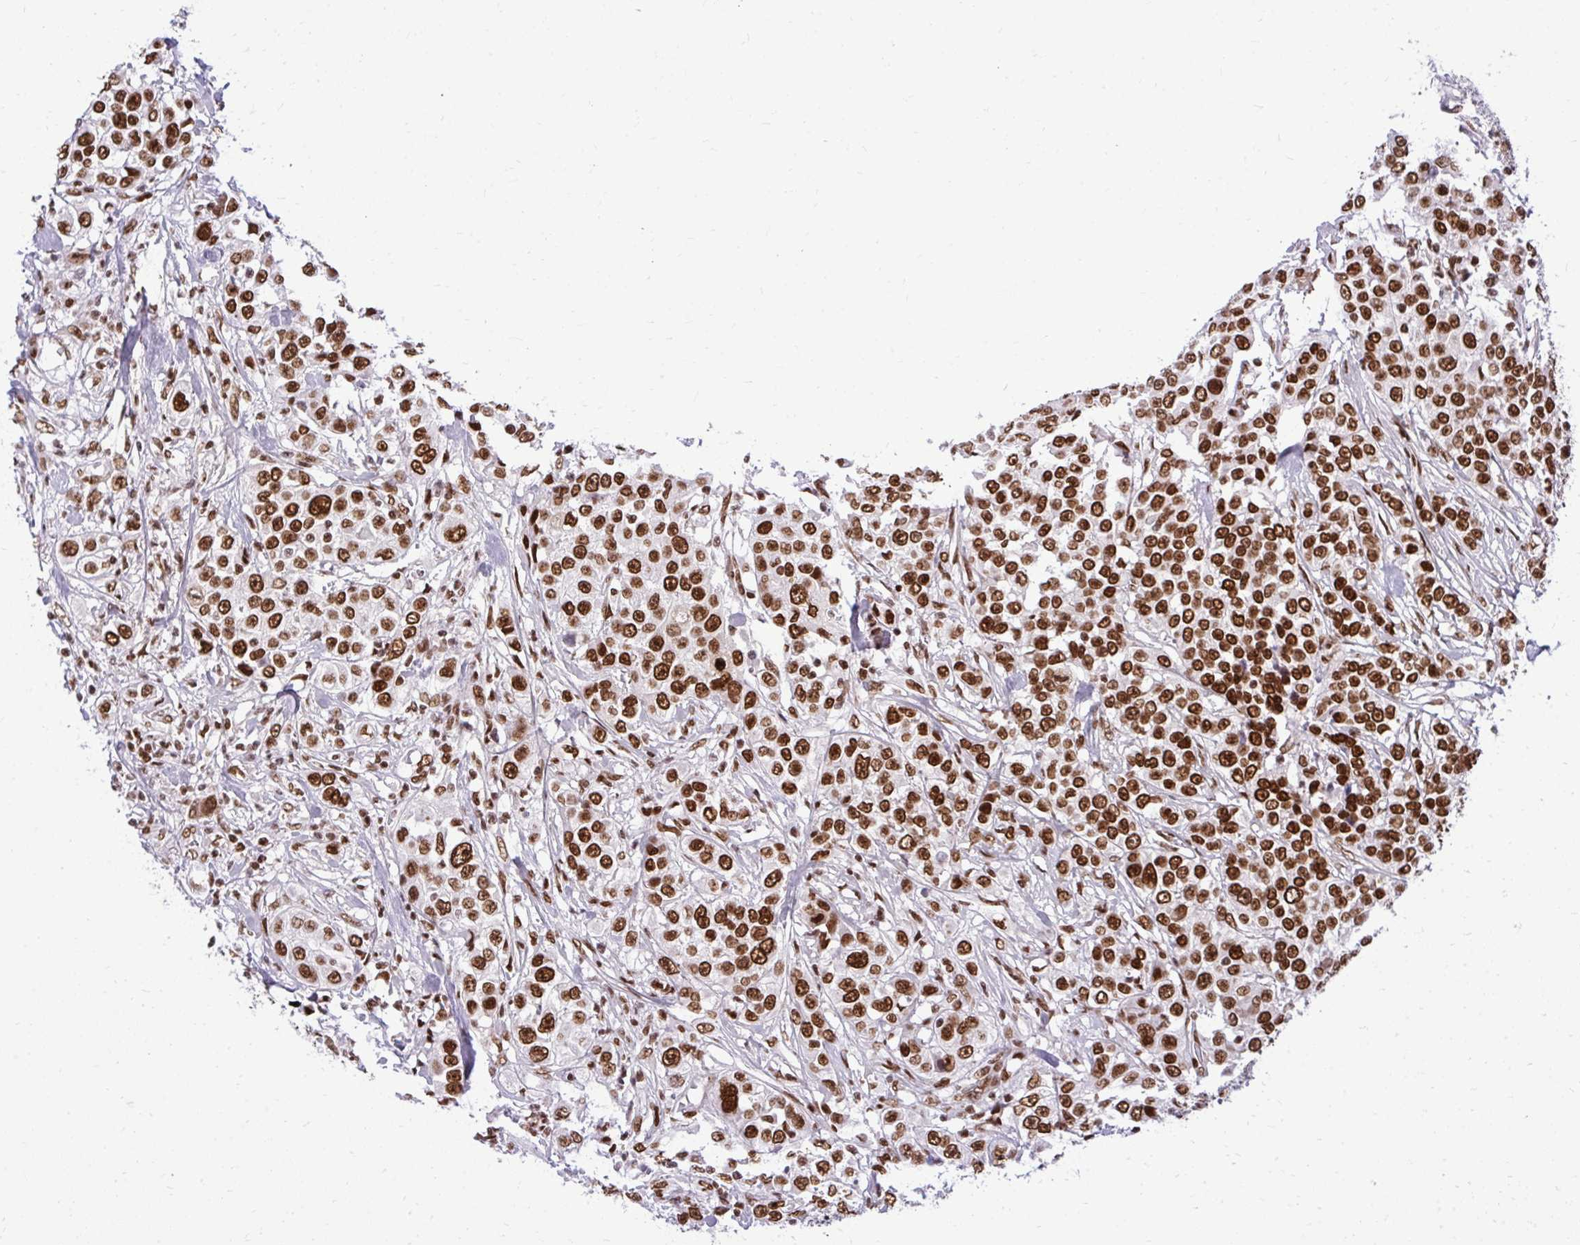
{"staining": {"intensity": "strong", "quantity": ">75%", "location": "nuclear"}, "tissue": "urothelial cancer", "cell_type": "Tumor cells", "image_type": "cancer", "snomed": [{"axis": "morphology", "description": "Urothelial carcinoma, High grade"}, {"axis": "topography", "description": "Urinary bladder"}], "caption": "Immunohistochemical staining of urothelial cancer shows high levels of strong nuclear staining in about >75% of tumor cells. The staining was performed using DAB (3,3'-diaminobenzidine) to visualize the protein expression in brown, while the nuclei were stained in blue with hematoxylin (Magnification: 20x).", "gene": "CDYL", "patient": {"sex": "female", "age": 80}}